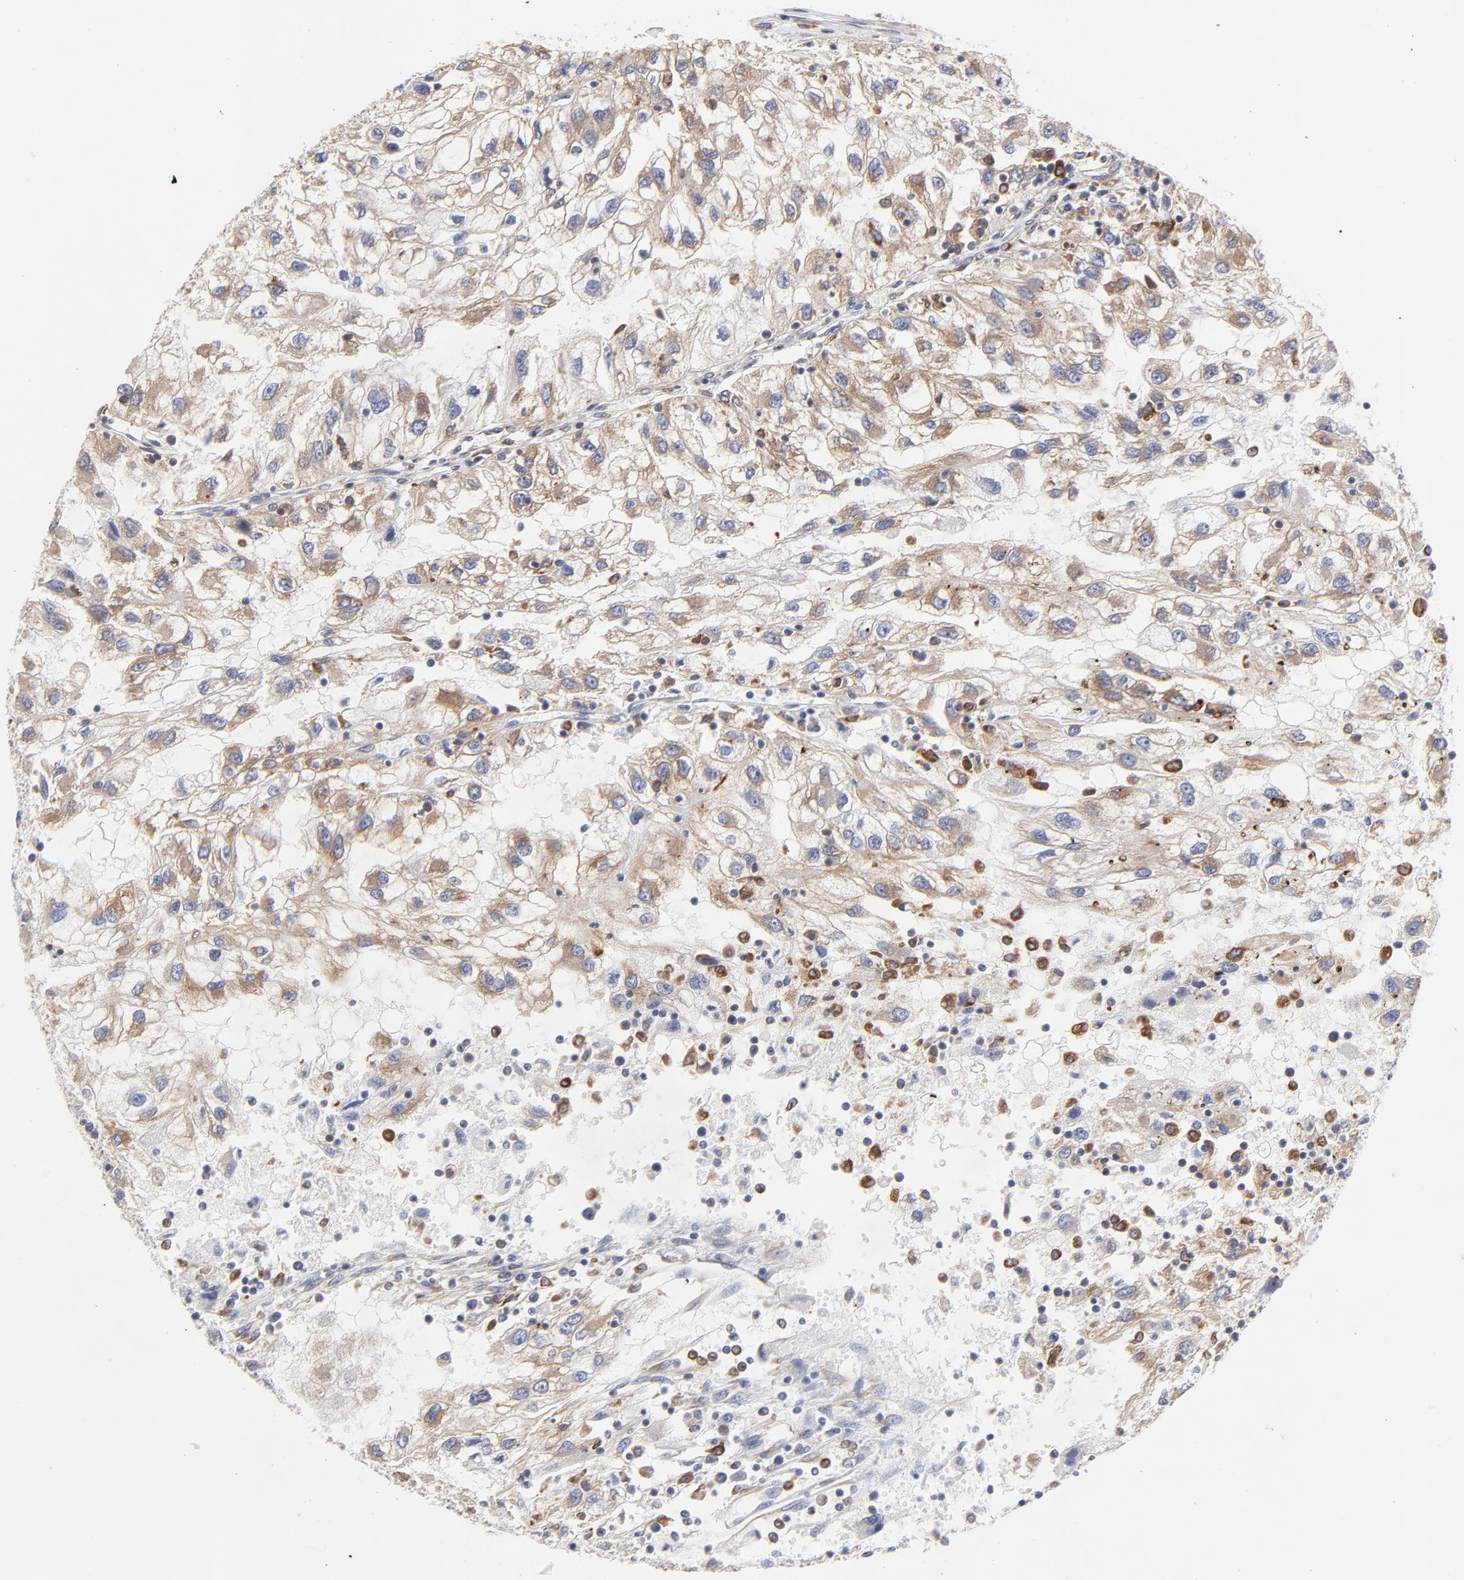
{"staining": {"intensity": "moderate", "quantity": ">75%", "location": "cytoplasmic/membranous"}, "tissue": "renal cancer", "cell_type": "Tumor cells", "image_type": "cancer", "snomed": [{"axis": "morphology", "description": "Normal tissue, NOS"}, {"axis": "morphology", "description": "Adenocarcinoma, NOS"}, {"axis": "topography", "description": "Kidney"}], "caption": "A micrograph of renal cancer (adenocarcinoma) stained for a protein displays moderate cytoplasmic/membranous brown staining in tumor cells. (DAB (3,3'-diaminobenzidine) IHC with brightfield microscopy, high magnification).", "gene": "MOSPD2", "patient": {"sex": "male", "age": 71}}